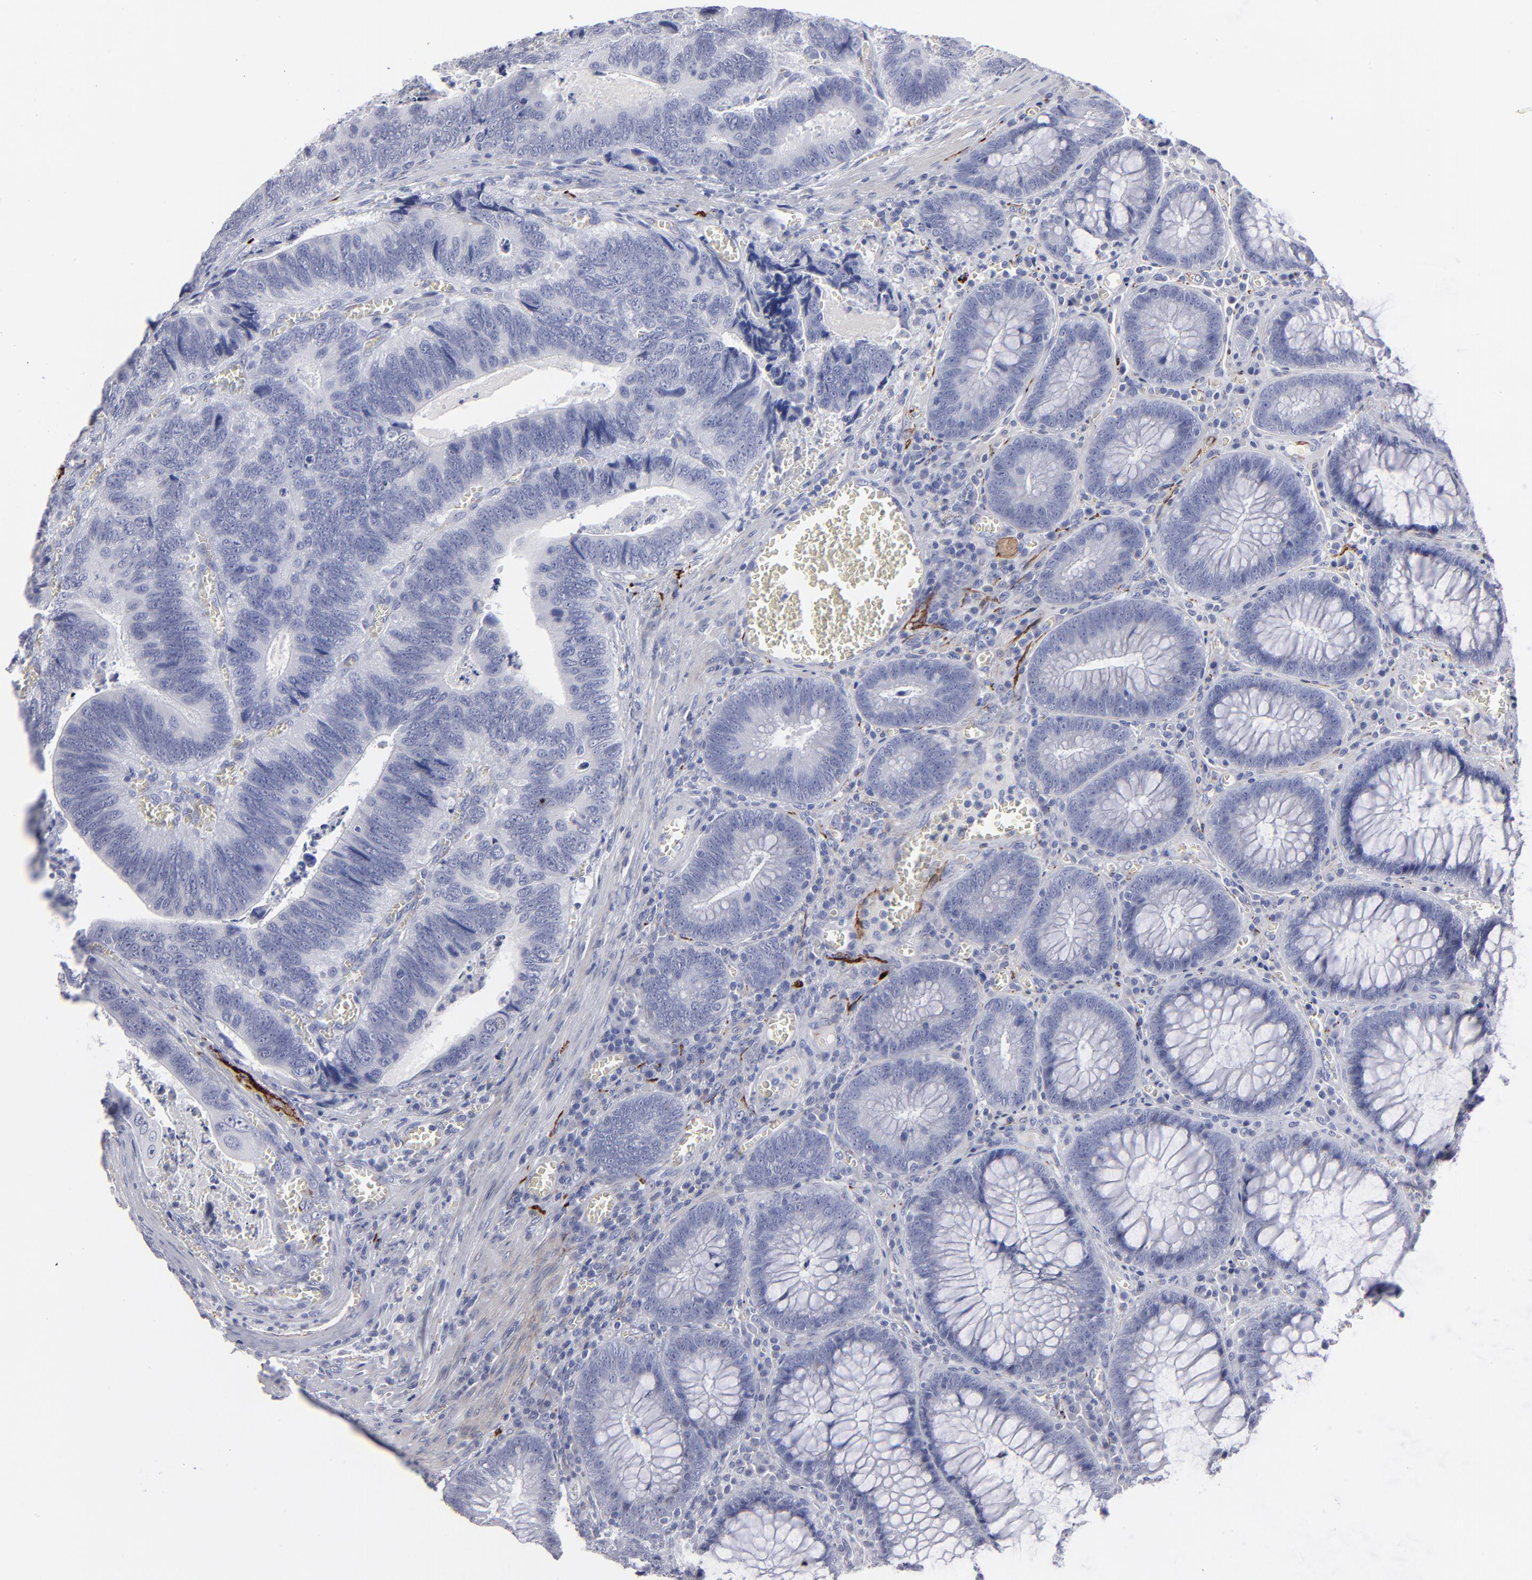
{"staining": {"intensity": "negative", "quantity": "none", "location": "none"}, "tissue": "colorectal cancer", "cell_type": "Tumor cells", "image_type": "cancer", "snomed": [{"axis": "morphology", "description": "Adenocarcinoma, NOS"}, {"axis": "topography", "description": "Colon"}], "caption": "DAB immunohistochemical staining of human adenocarcinoma (colorectal) displays no significant positivity in tumor cells.", "gene": "CADM3", "patient": {"sex": "male", "age": 72}}